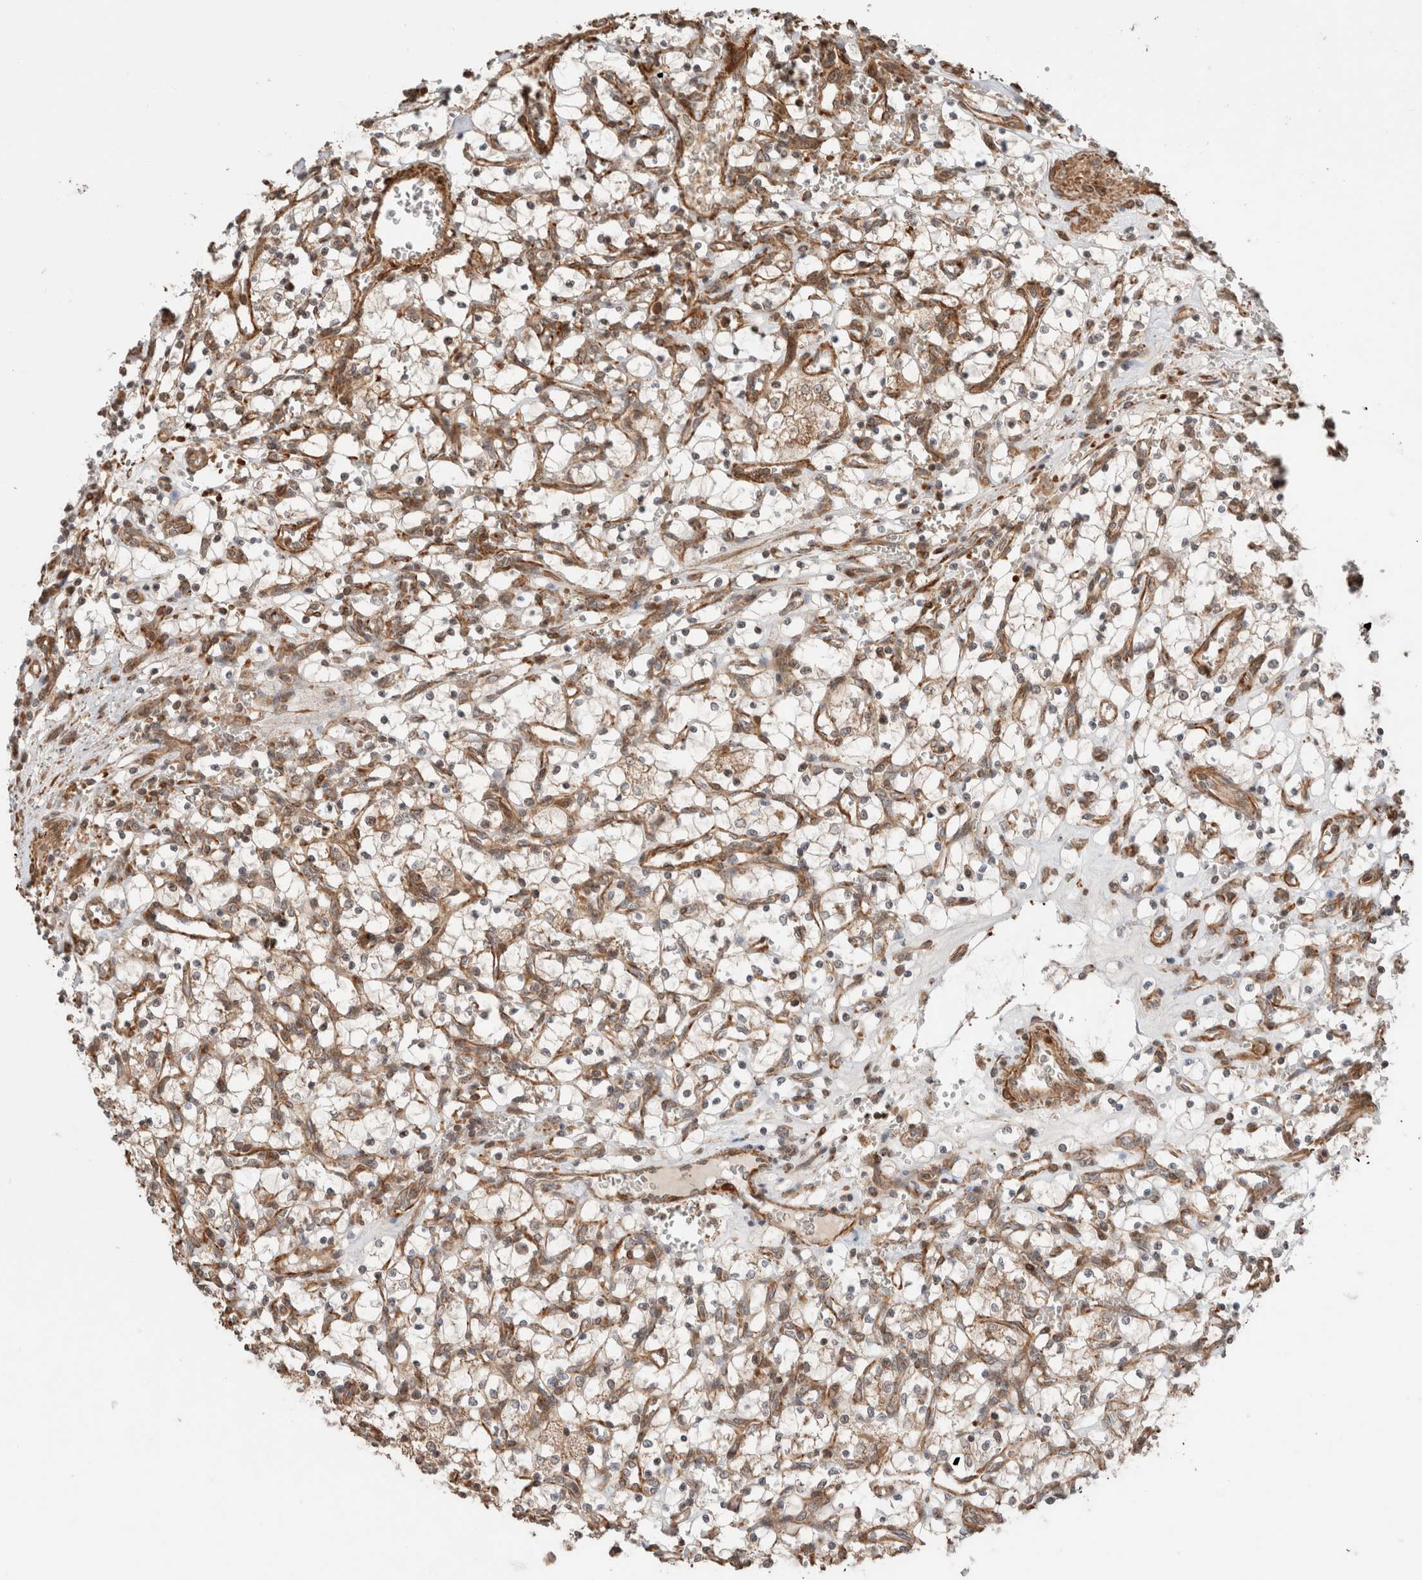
{"staining": {"intensity": "weak", "quantity": ">75%", "location": "cytoplasmic/membranous"}, "tissue": "renal cancer", "cell_type": "Tumor cells", "image_type": "cancer", "snomed": [{"axis": "morphology", "description": "Adenocarcinoma, NOS"}, {"axis": "topography", "description": "Kidney"}], "caption": "Human renal cancer stained with a brown dye reveals weak cytoplasmic/membranous positive positivity in approximately >75% of tumor cells.", "gene": "ZNF649", "patient": {"sex": "female", "age": 69}}